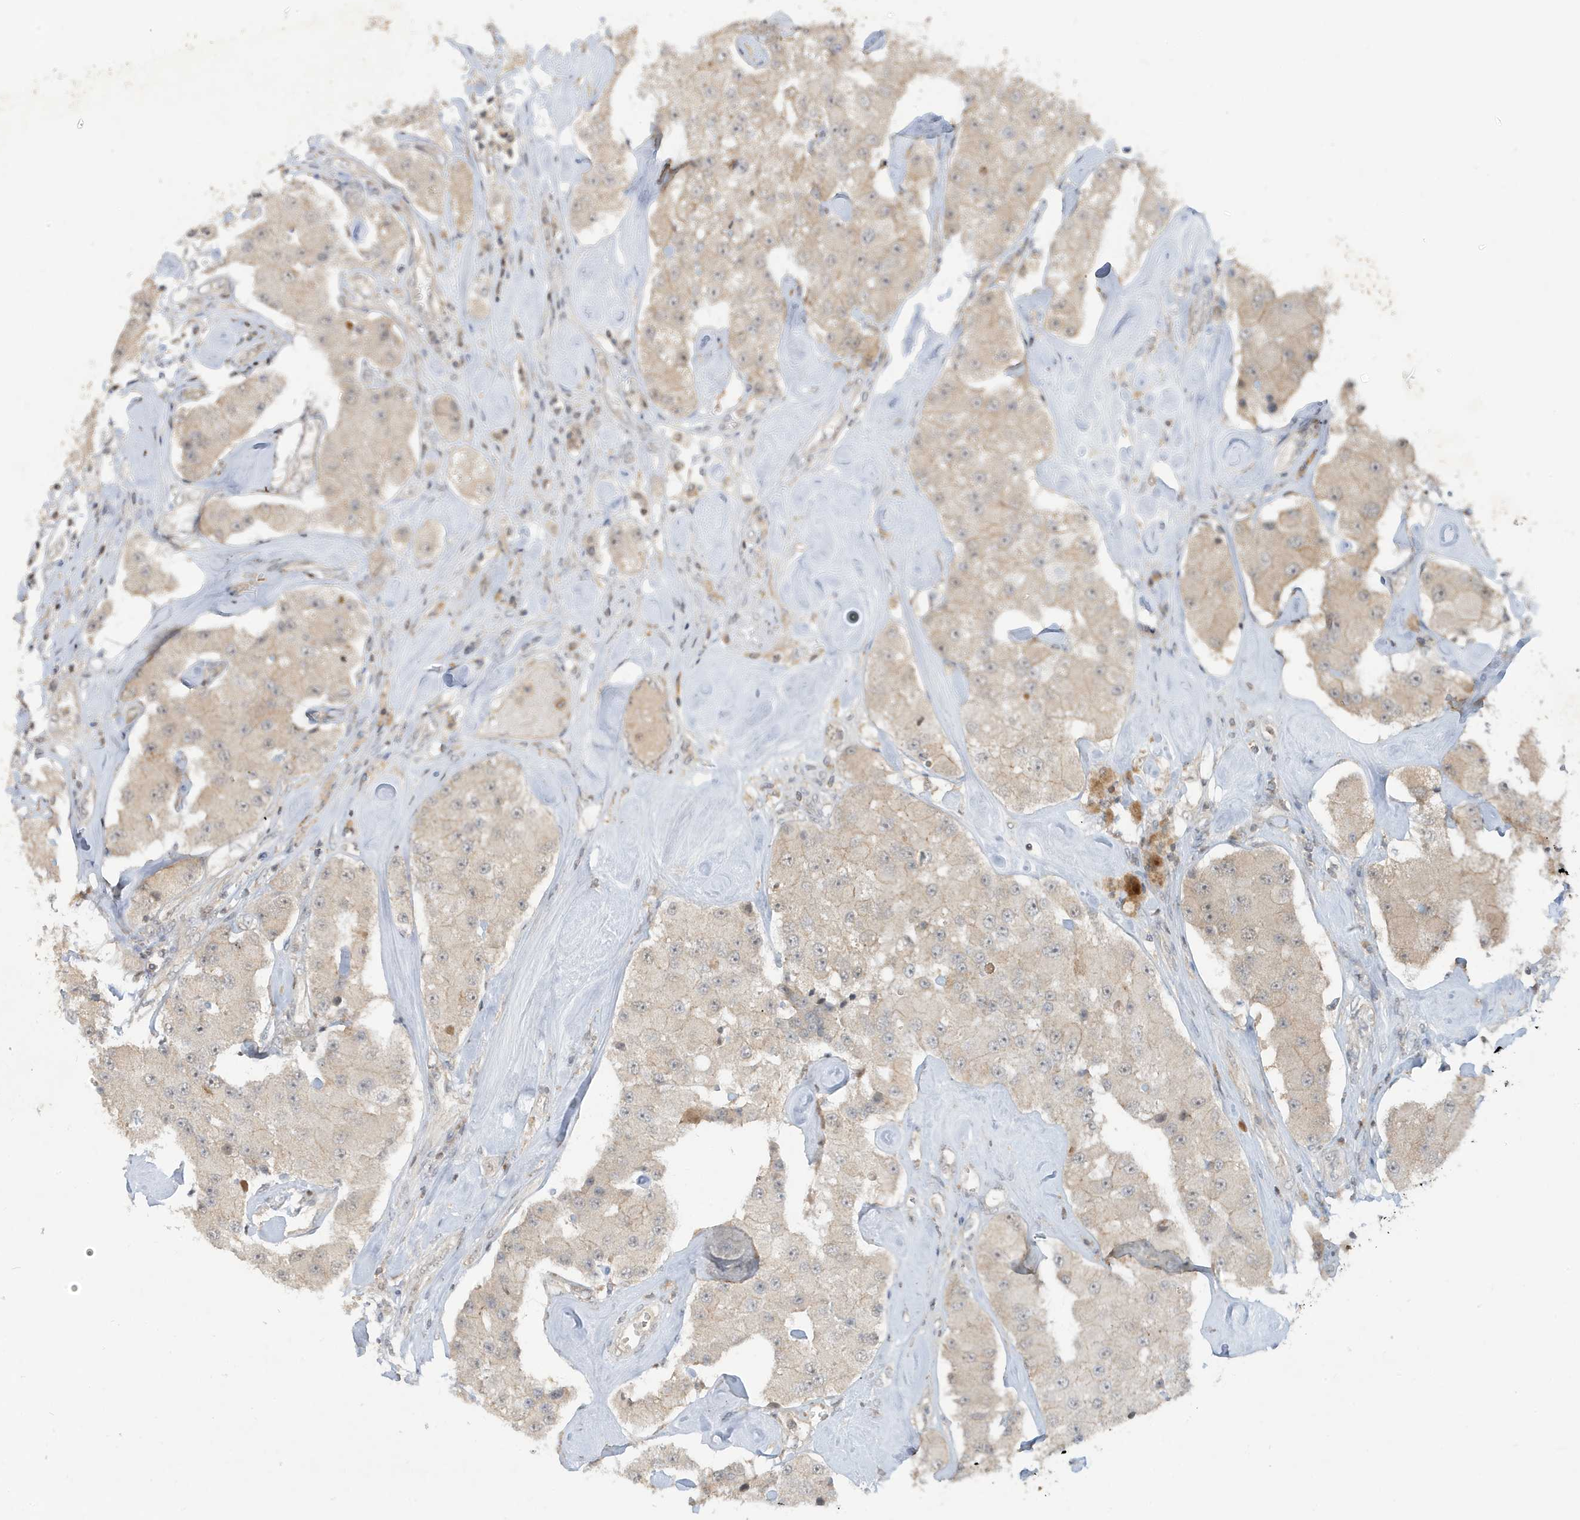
{"staining": {"intensity": "weak", "quantity": "25%-75%", "location": "cytoplasmic/membranous"}, "tissue": "carcinoid", "cell_type": "Tumor cells", "image_type": "cancer", "snomed": [{"axis": "morphology", "description": "Carcinoid, malignant, NOS"}, {"axis": "topography", "description": "Pancreas"}], "caption": "Protein expression analysis of carcinoid displays weak cytoplasmic/membranous staining in about 25%-75% of tumor cells.", "gene": "PRRT3", "patient": {"sex": "male", "age": 41}}